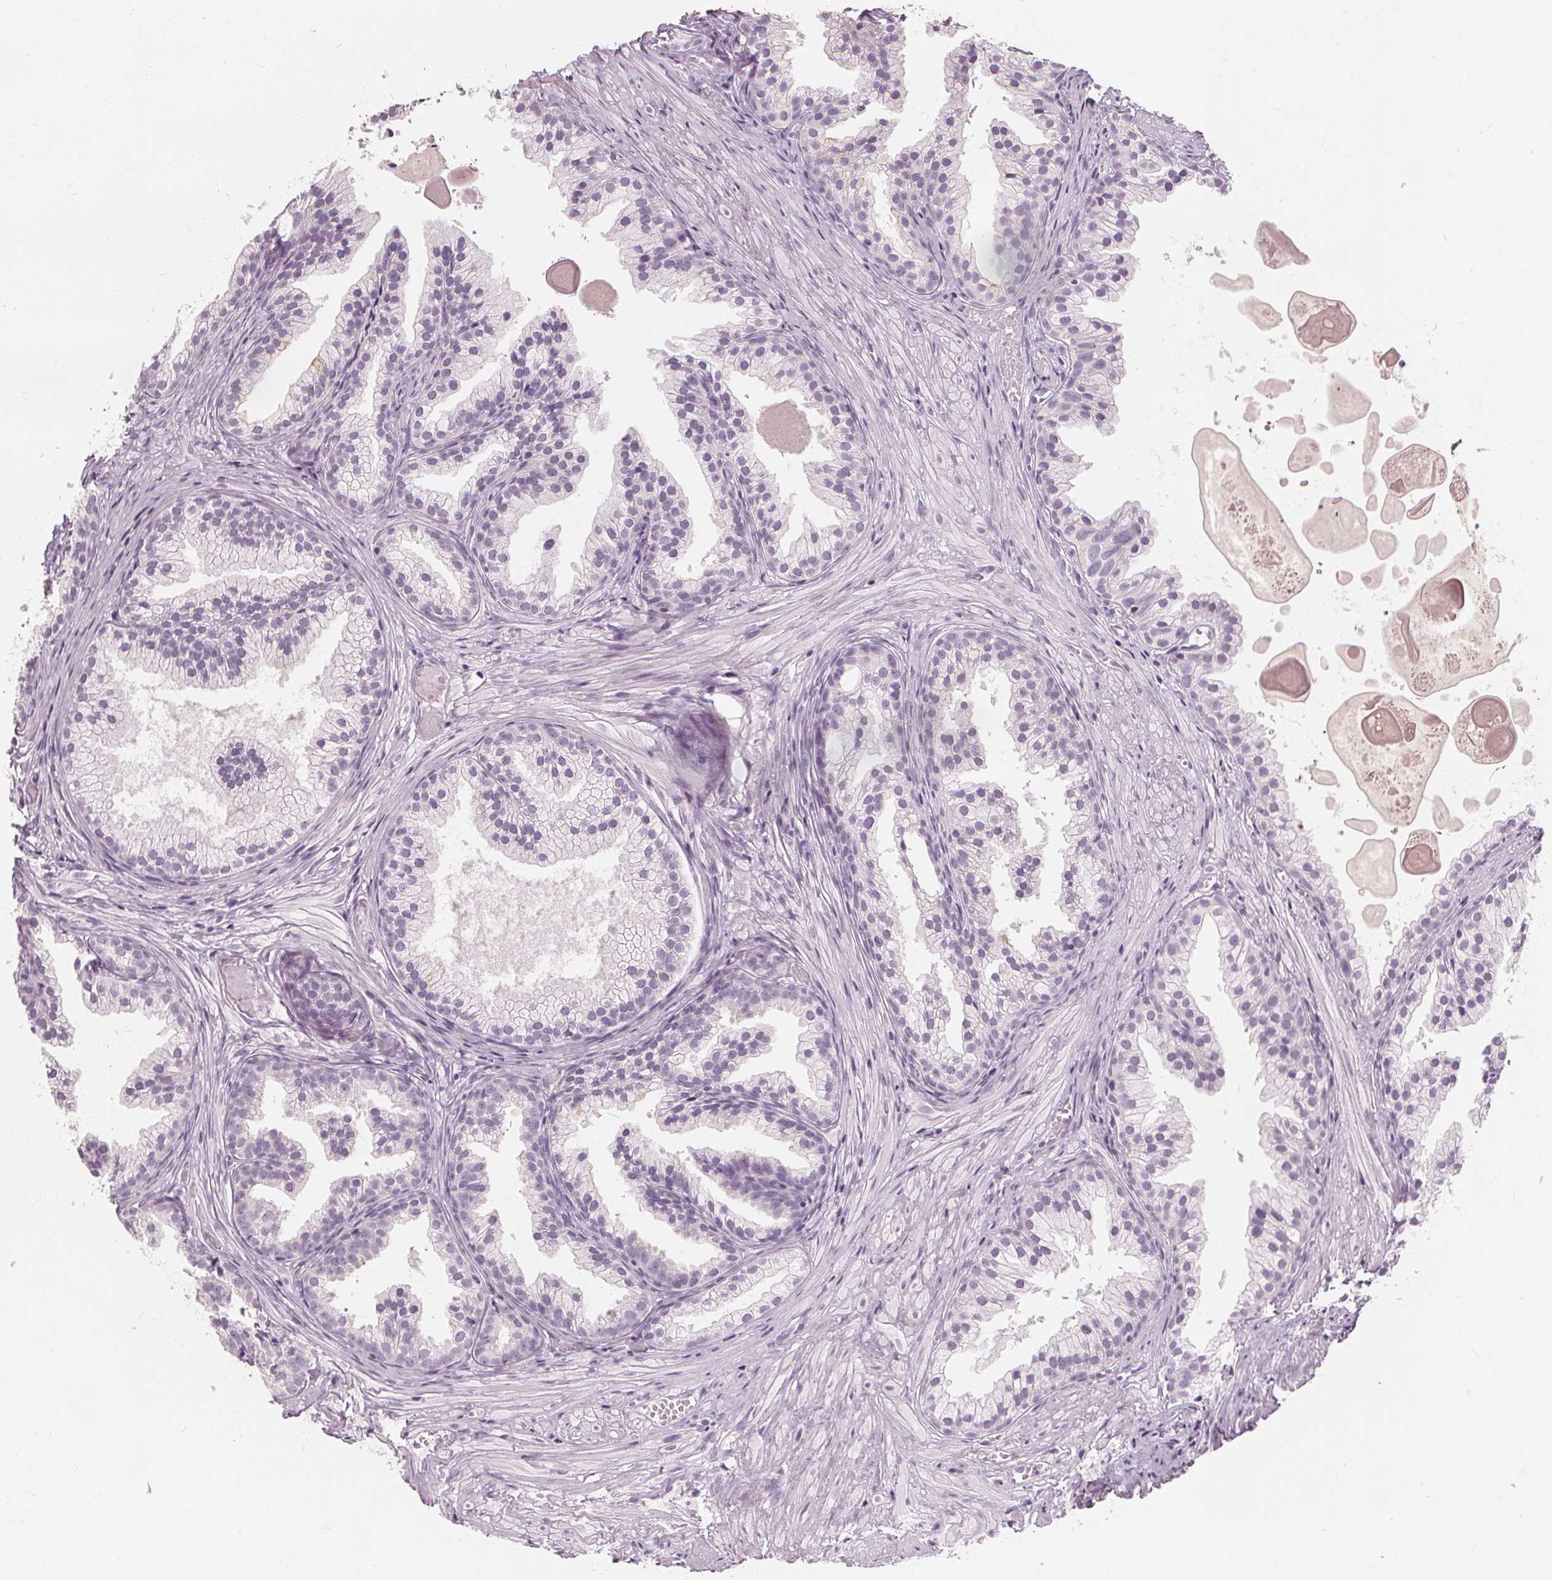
{"staining": {"intensity": "negative", "quantity": "none", "location": "none"}, "tissue": "prostate cancer", "cell_type": "Tumor cells", "image_type": "cancer", "snomed": [{"axis": "morphology", "description": "Adenocarcinoma, High grade"}, {"axis": "topography", "description": "Prostate"}], "caption": "There is no significant expression in tumor cells of prostate cancer.", "gene": "MUC12", "patient": {"sex": "male", "age": 81}}